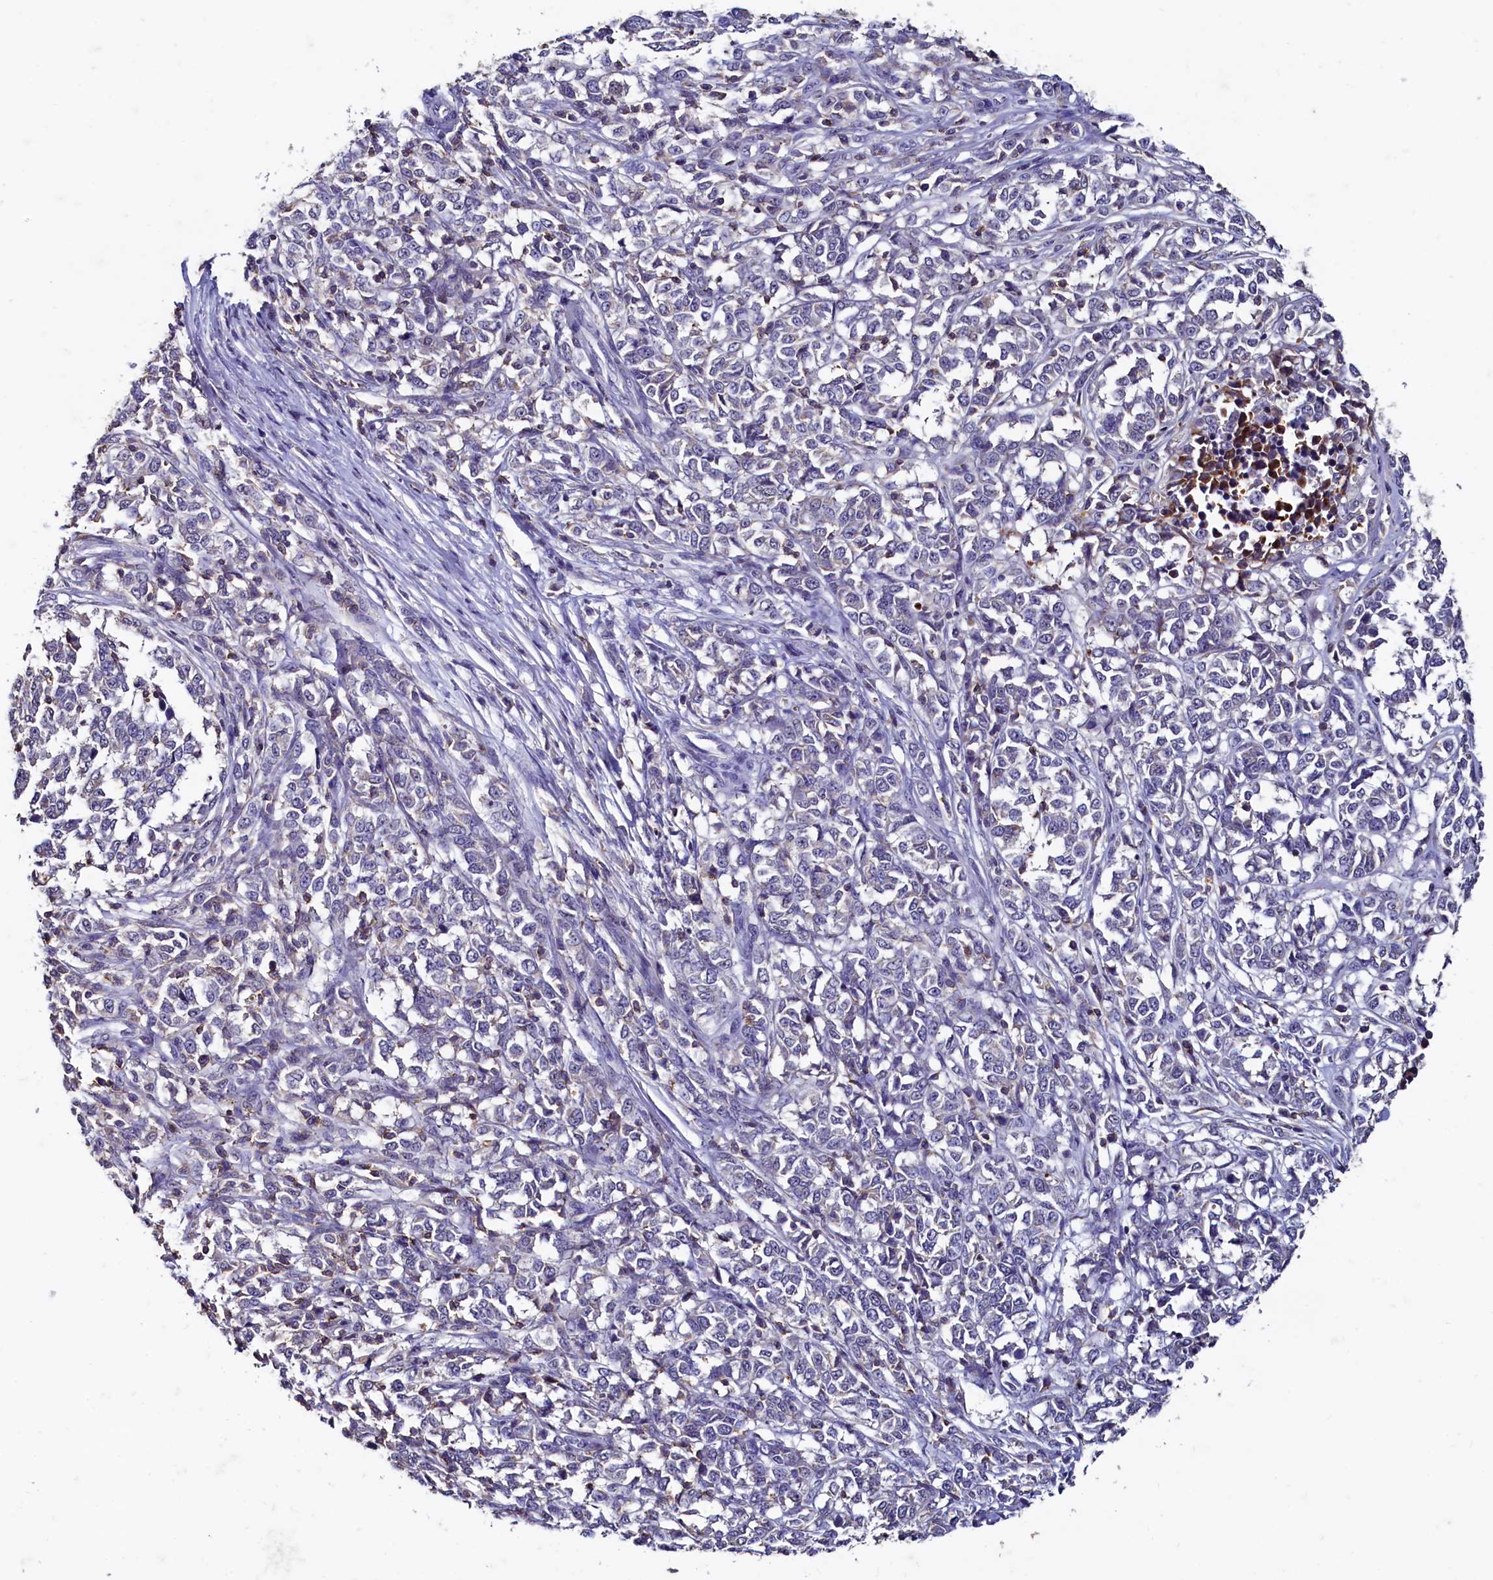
{"staining": {"intensity": "negative", "quantity": "none", "location": "none"}, "tissue": "melanoma", "cell_type": "Tumor cells", "image_type": "cancer", "snomed": [{"axis": "morphology", "description": "Malignant melanoma, NOS"}, {"axis": "topography", "description": "Skin"}], "caption": "Tumor cells show no significant protein expression in malignant melanoma. (DAB (3,3'-diaminobenzidine) immunohistochemistry with hematoxylin counter stain).", "gene": "CSTPP1", "patient": {"sex": "female", "age": 72}}